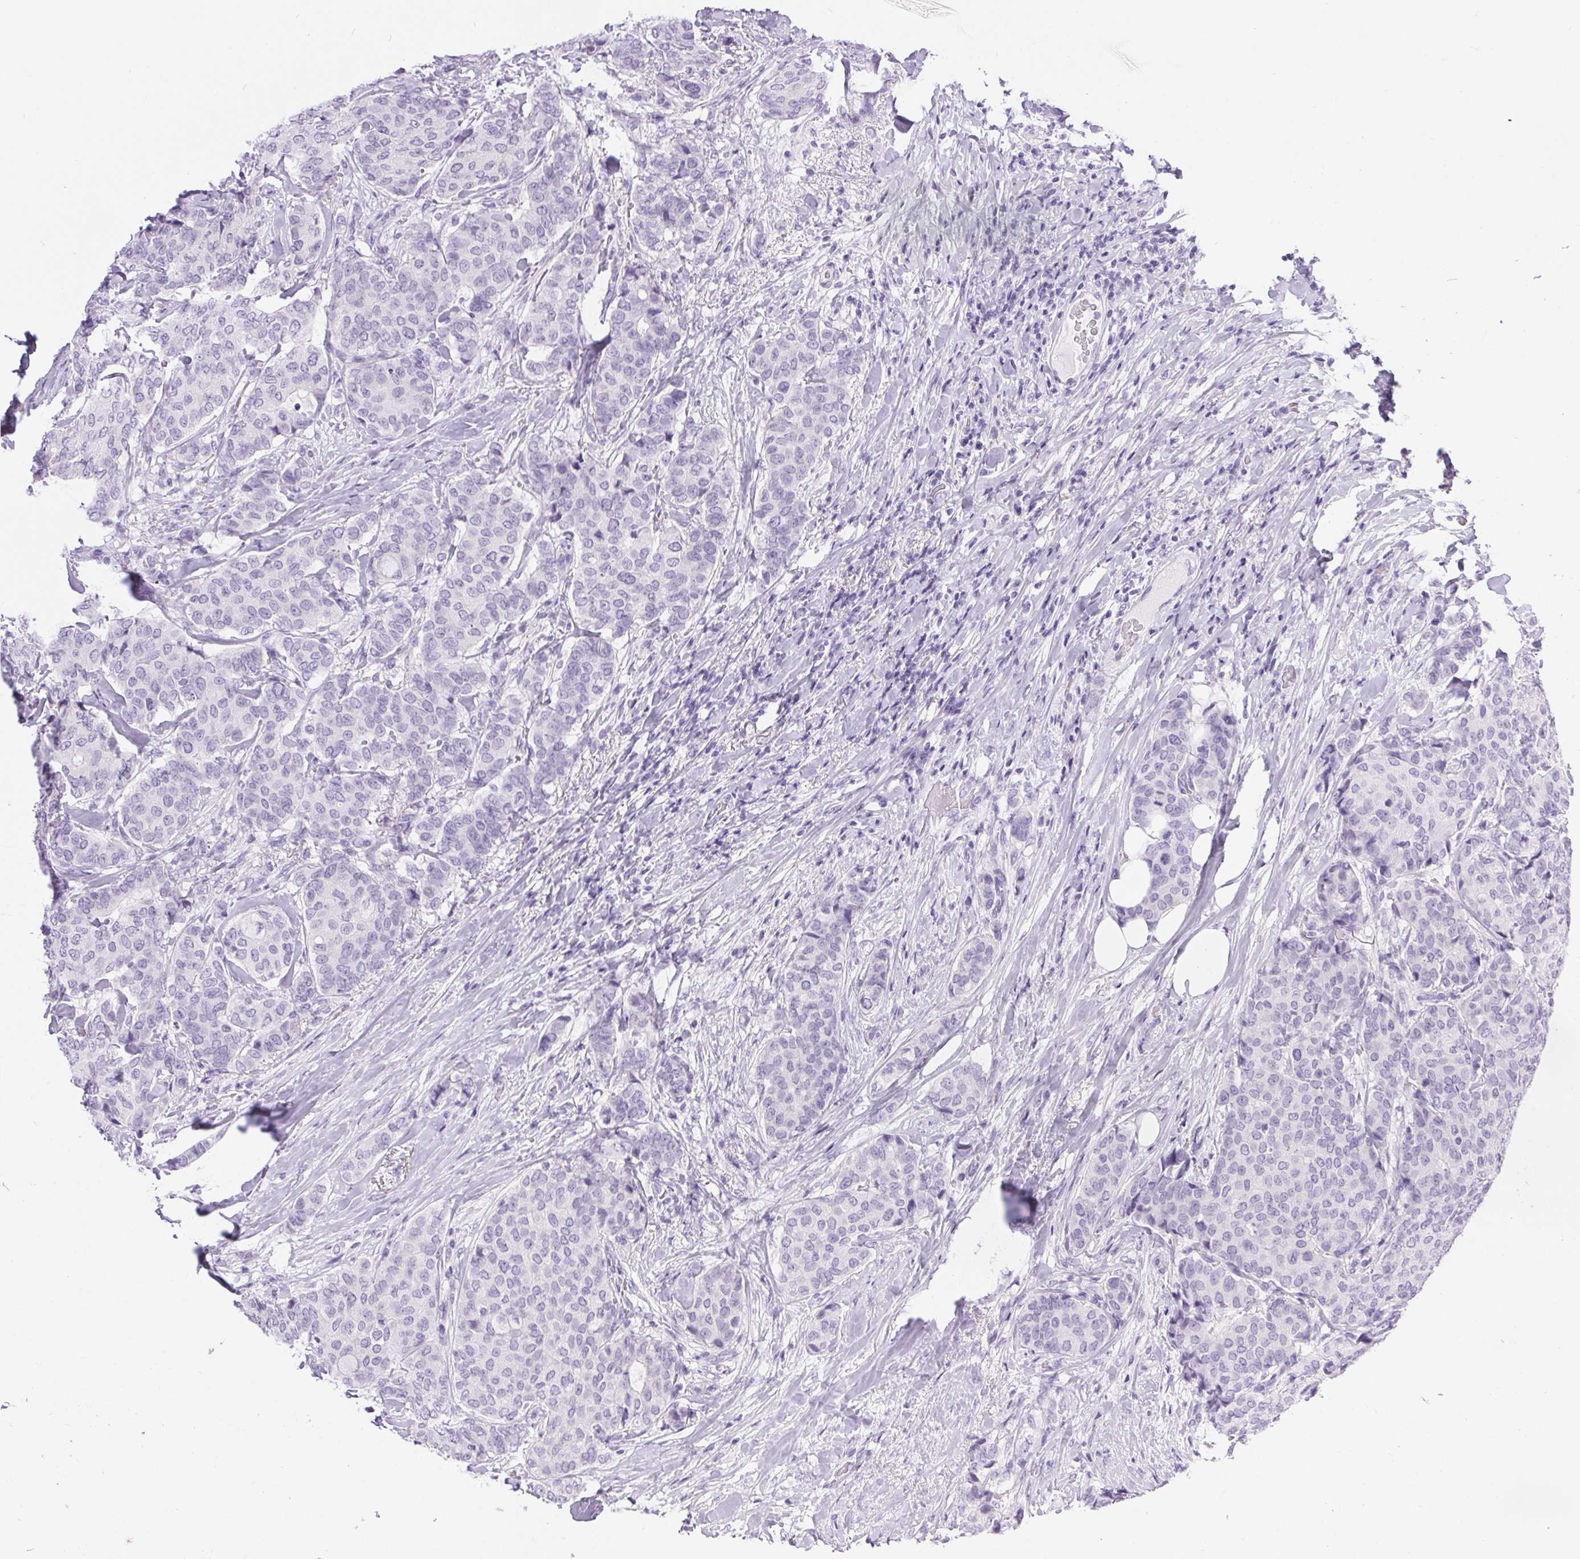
{"staining": {"intensity": "negative", "quantity": "none", "location": "none"}, "tissue": "breast cancer", "cell_type": "Tumor cells", "image_type": "cancer", "snomed": [{"axis": "morphology", "description": "Duct carcinoma"}, {"axis": "topography", "description": "Breast"}], "caption": "The micrograph reveals no staining of tumor cells in breast cancer (infiltrating ductal carcinoma). The staining was performed using DAB (3,3'-diaminobenzidine) to visualize the protein expression in brown, while the nuclei were stained in blue with hematoxylin (Magnification: 20x).", "gene": "XDH", "patient": {"sex": "female", "age": 75}}